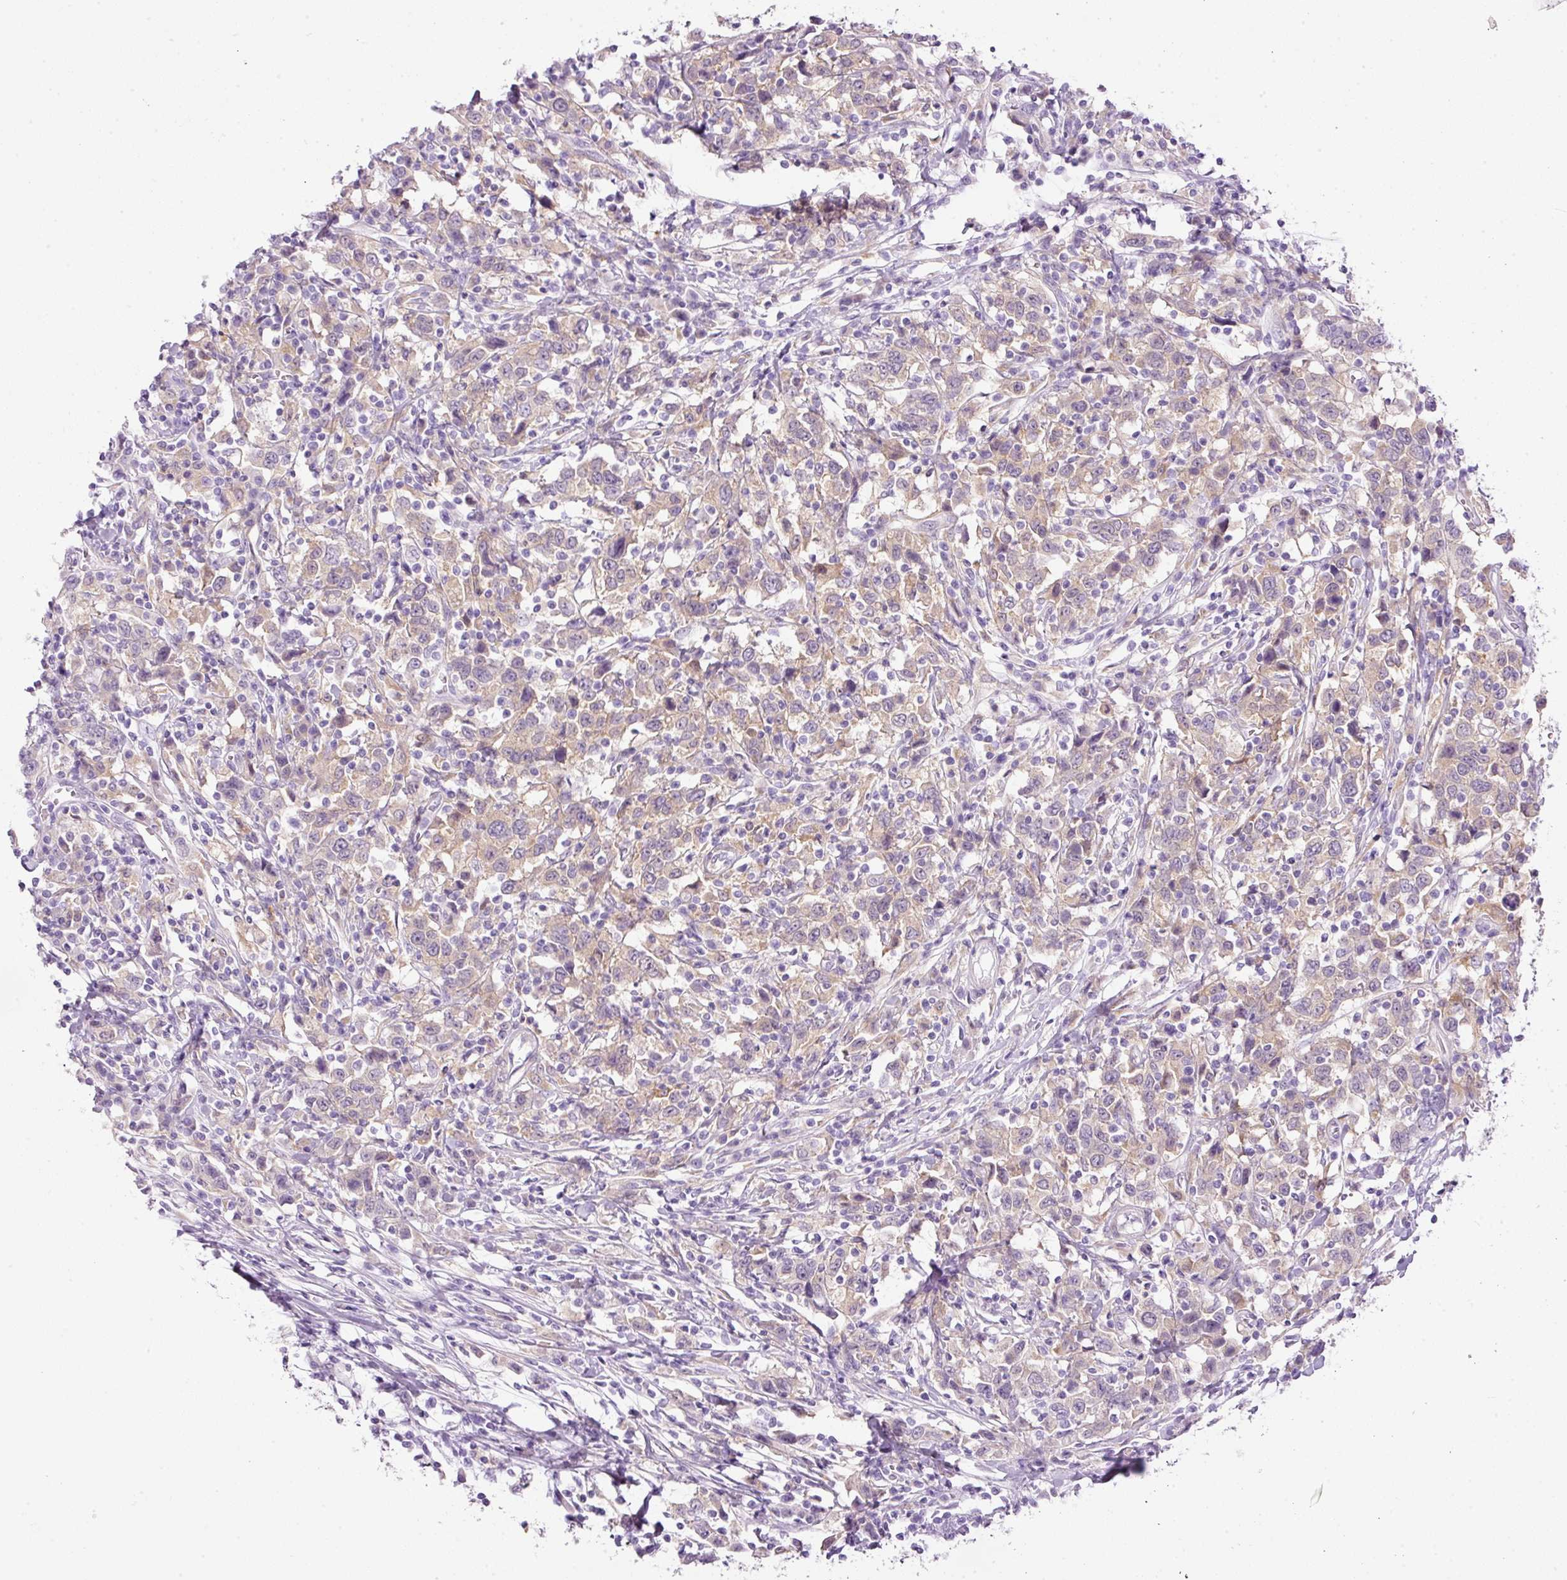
{"staining": {"intensity": "weak", "quantity": "25%-75%", "location": "cytoplasmic/membranous"}, "tissue": "urothelial cancer", "cell_type": "Tumor cells", "image_type": "cancer", "snomed": [{"axis": "morphology", "description": "Urothelial carcinoma, High grade"}, {"axis": "topography", "description": "Urinary bladder"}], "caption": "Protein staining of urothelial cancer tissue reveals weak cytoplasmic/membranous staining in about 25%-75% of tumor cells. Ihc stains the protein of interest in brown and the nuclei are stained blue.", "gene": "SRC", "patient": {"sex": "male", "age": 61}}